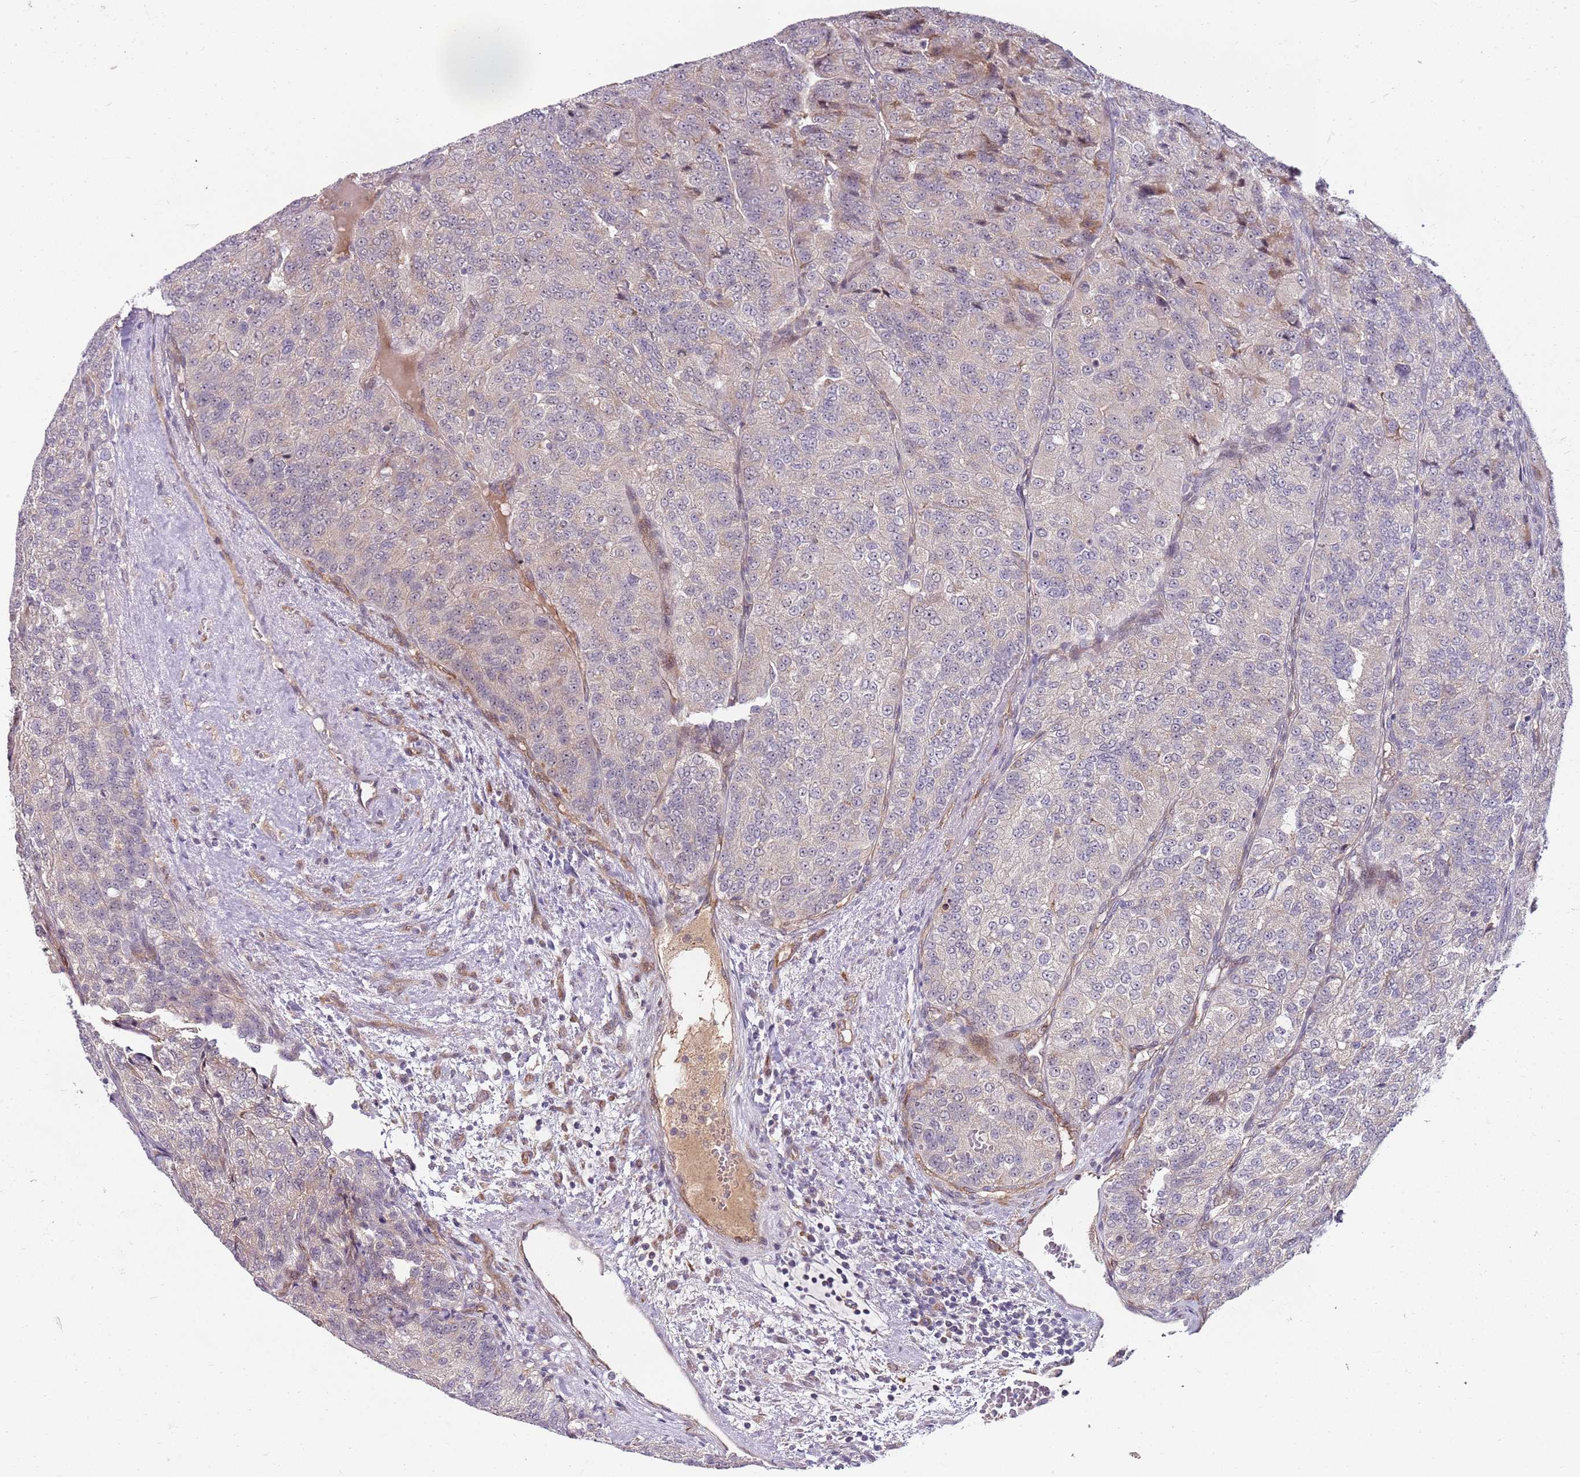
{"staining": {"intensity": "weak", "quantity": "<25%", "location": "cytoplasmic/membranous"}, "tissue": "renal cancer", "cell_type": "Tumor cells", "image_type": "cancer", "snomed": [{"axis": "morphology", "description": "Adenocarcinoma, NOS"}, {"axis": "topography", "description": "Kidney"}], "caption": "Renal adenocarcinoma was stained to show a protein in brown. There is no significant expression in tumor cells.", "gene": "FBXL22", "patient": {"sex": "female", "age": 63}}